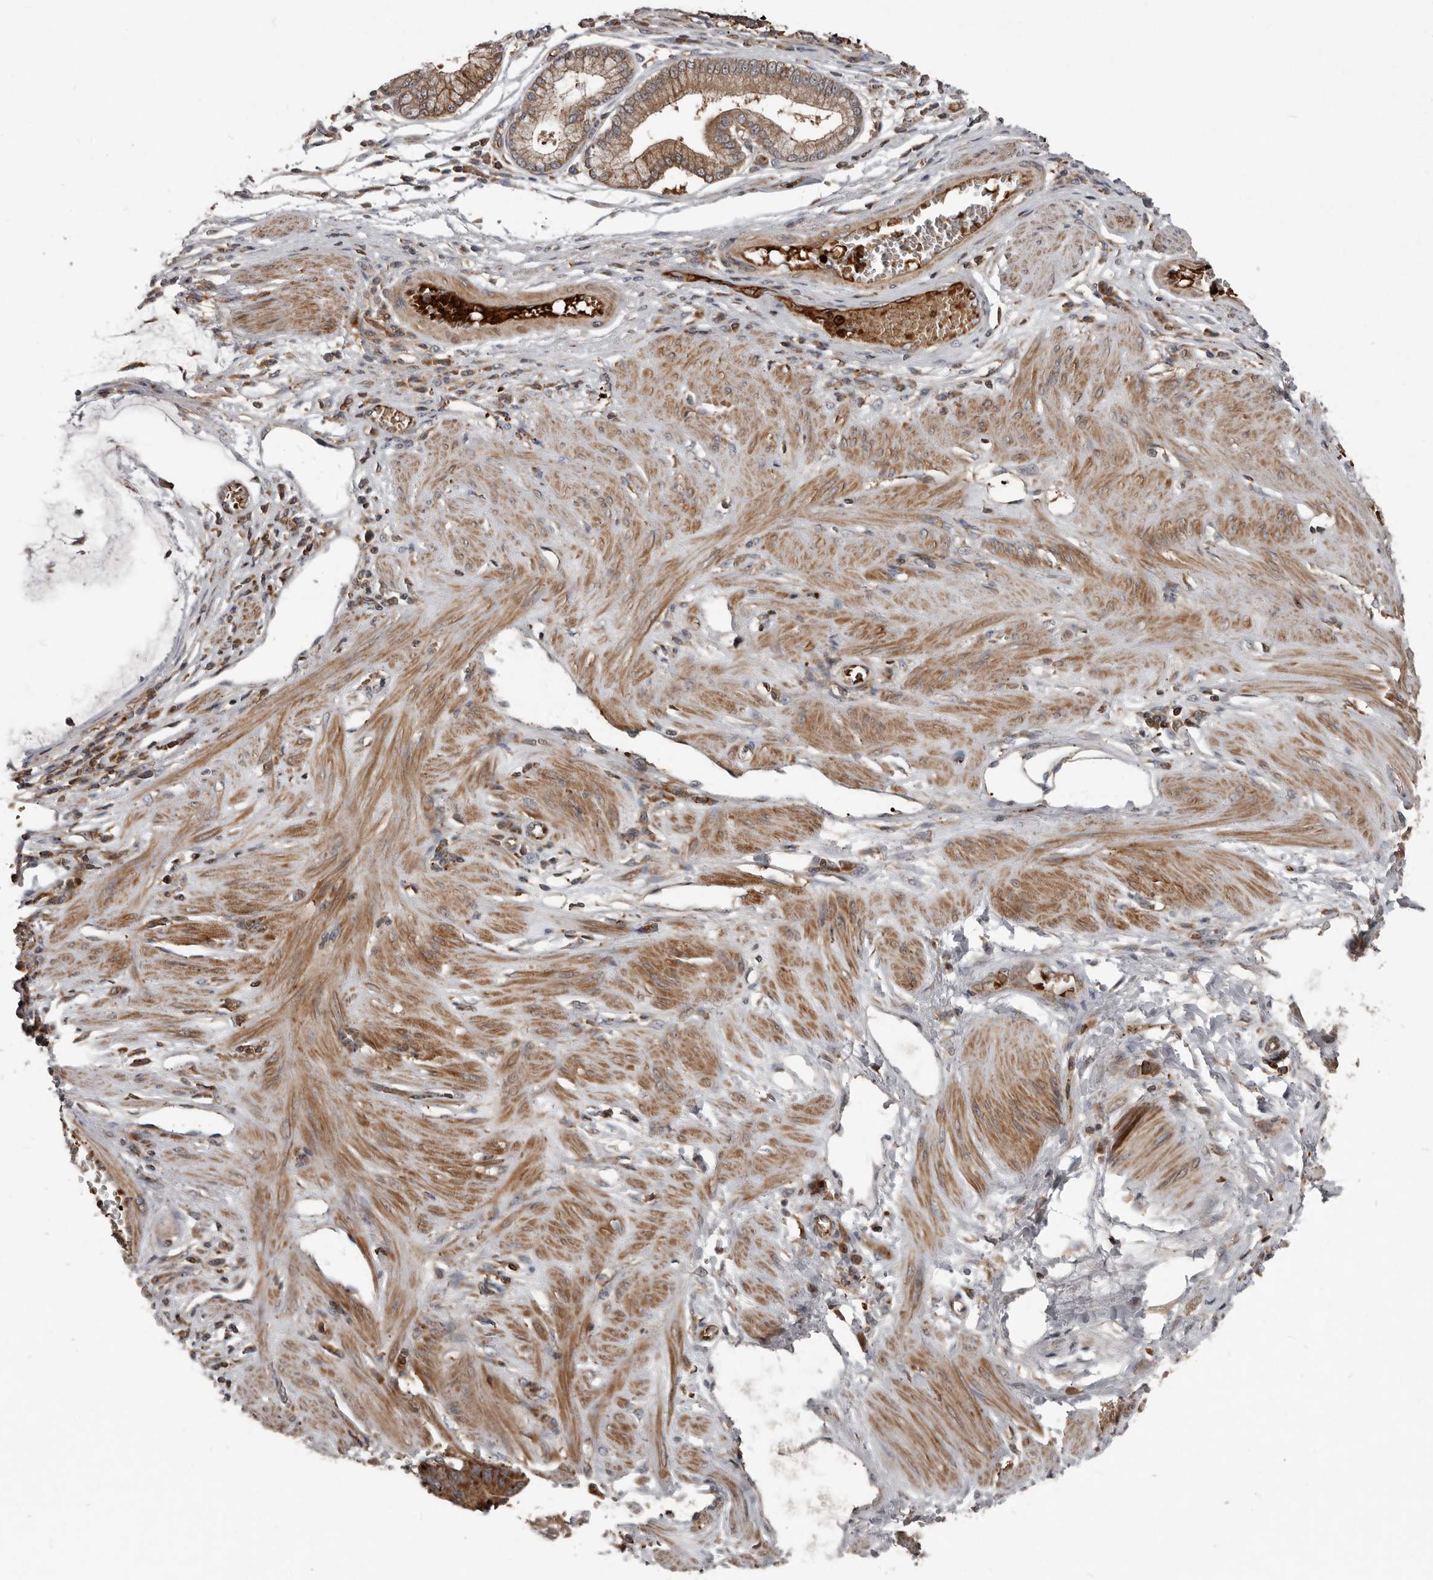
{"staining": {"intensity": "moderate", "quantity": ">75%", "location": "cytoplasmic/membranous"}, "tissue": "stomach cancer", "cell_type": "Tumor cells", "image_type": "cancer", "snomed": [{"axis": "morphology", "description": "Adenocarcinoma, NOS"}, {"axis": "topography", "description": "Stomach"}], "caption": "Moderate cytoplasmic/membranous expression is identified in approximately >75% of tumor cells in stomach adenocarcinoma.", "gene": "FBXO31", "patient": {"sex": "male", "age": 59}}